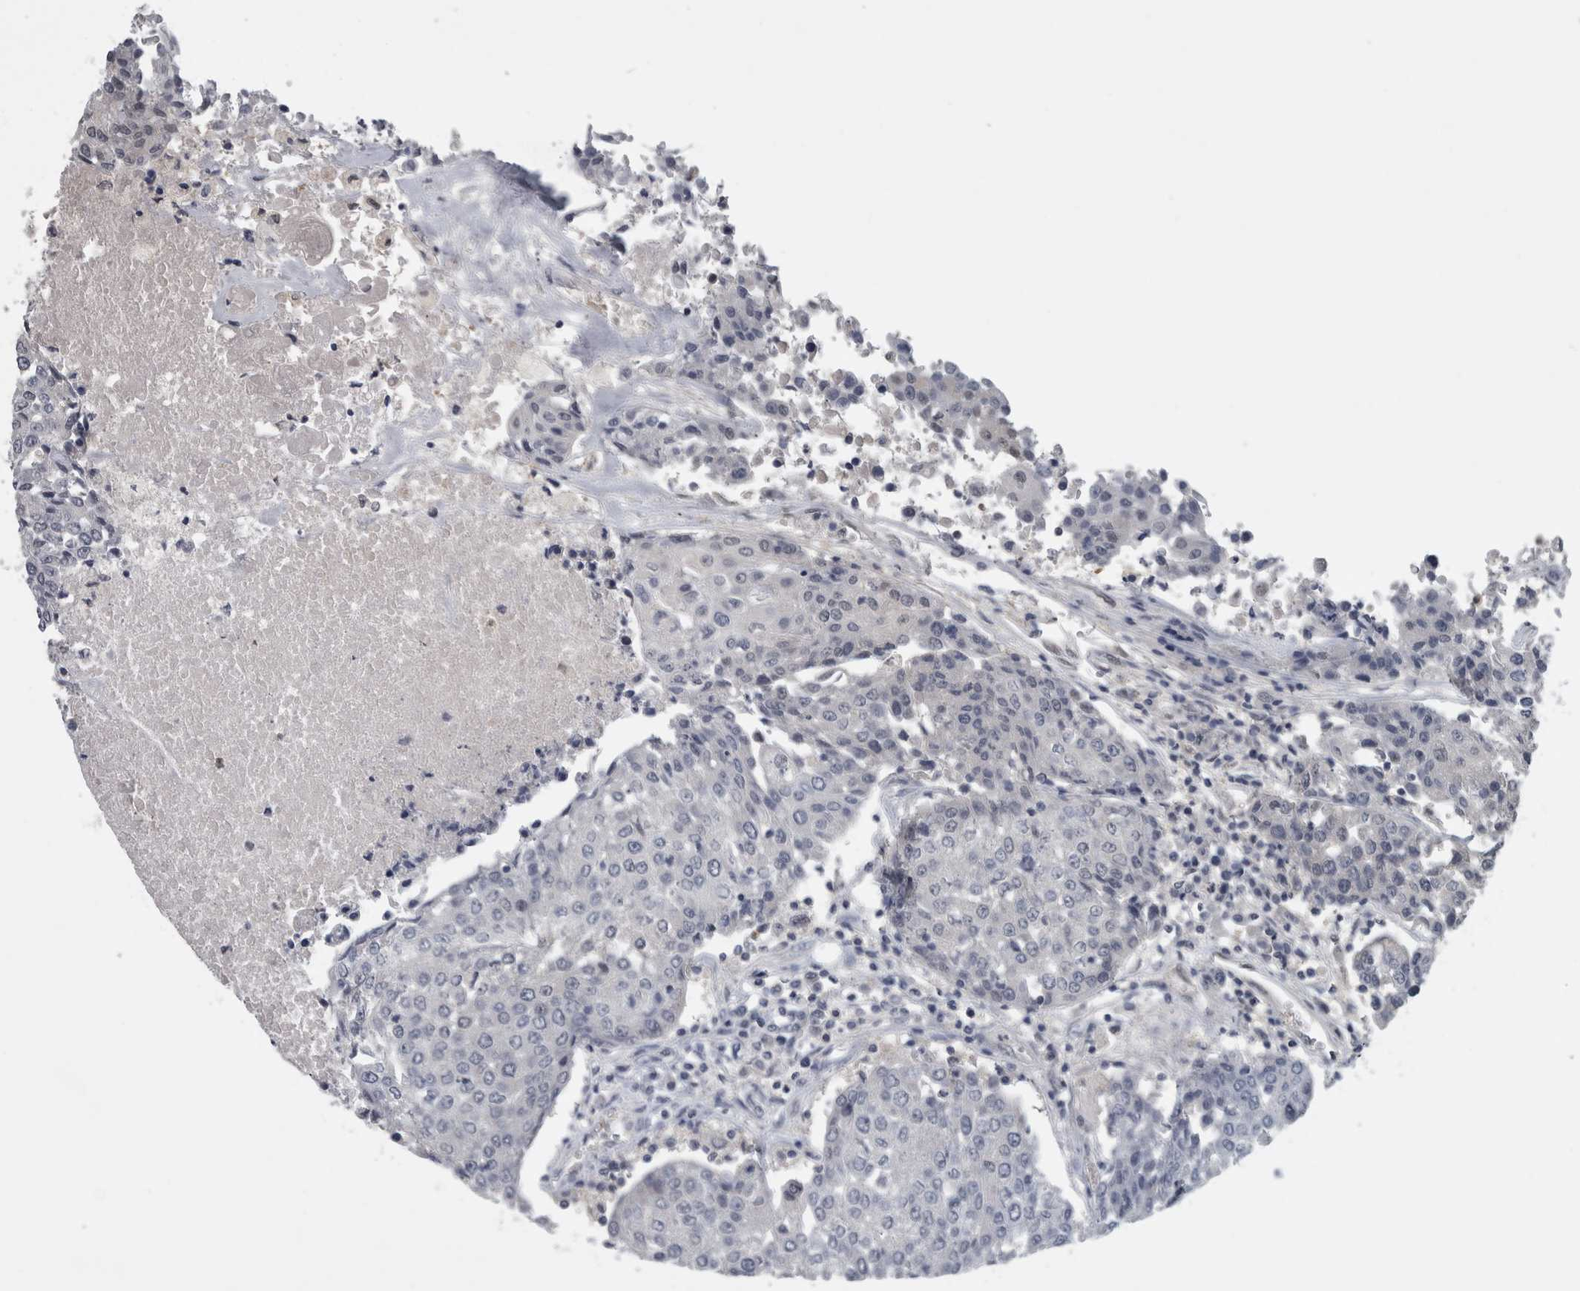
{"staining": {"intensity": "negative", "quantity": "none", "location": "none"}, "tissue": "urothelial cancer", "cell_type": "Tumor cells", "image_type": "cancer", "snomed": [{"axis": "morphology", "description": "Urothelial carcinoma, High grade"}, {"axis": "topography", "description": "Urinary bladder"}], "caption": "DAB immunohistochemical staining of urothelial carcinoma (high-grade) demonstrates no significant staining in tumor cells.", "gene": "NAPRT", "patient": {"sex": "female", "age": 85}}